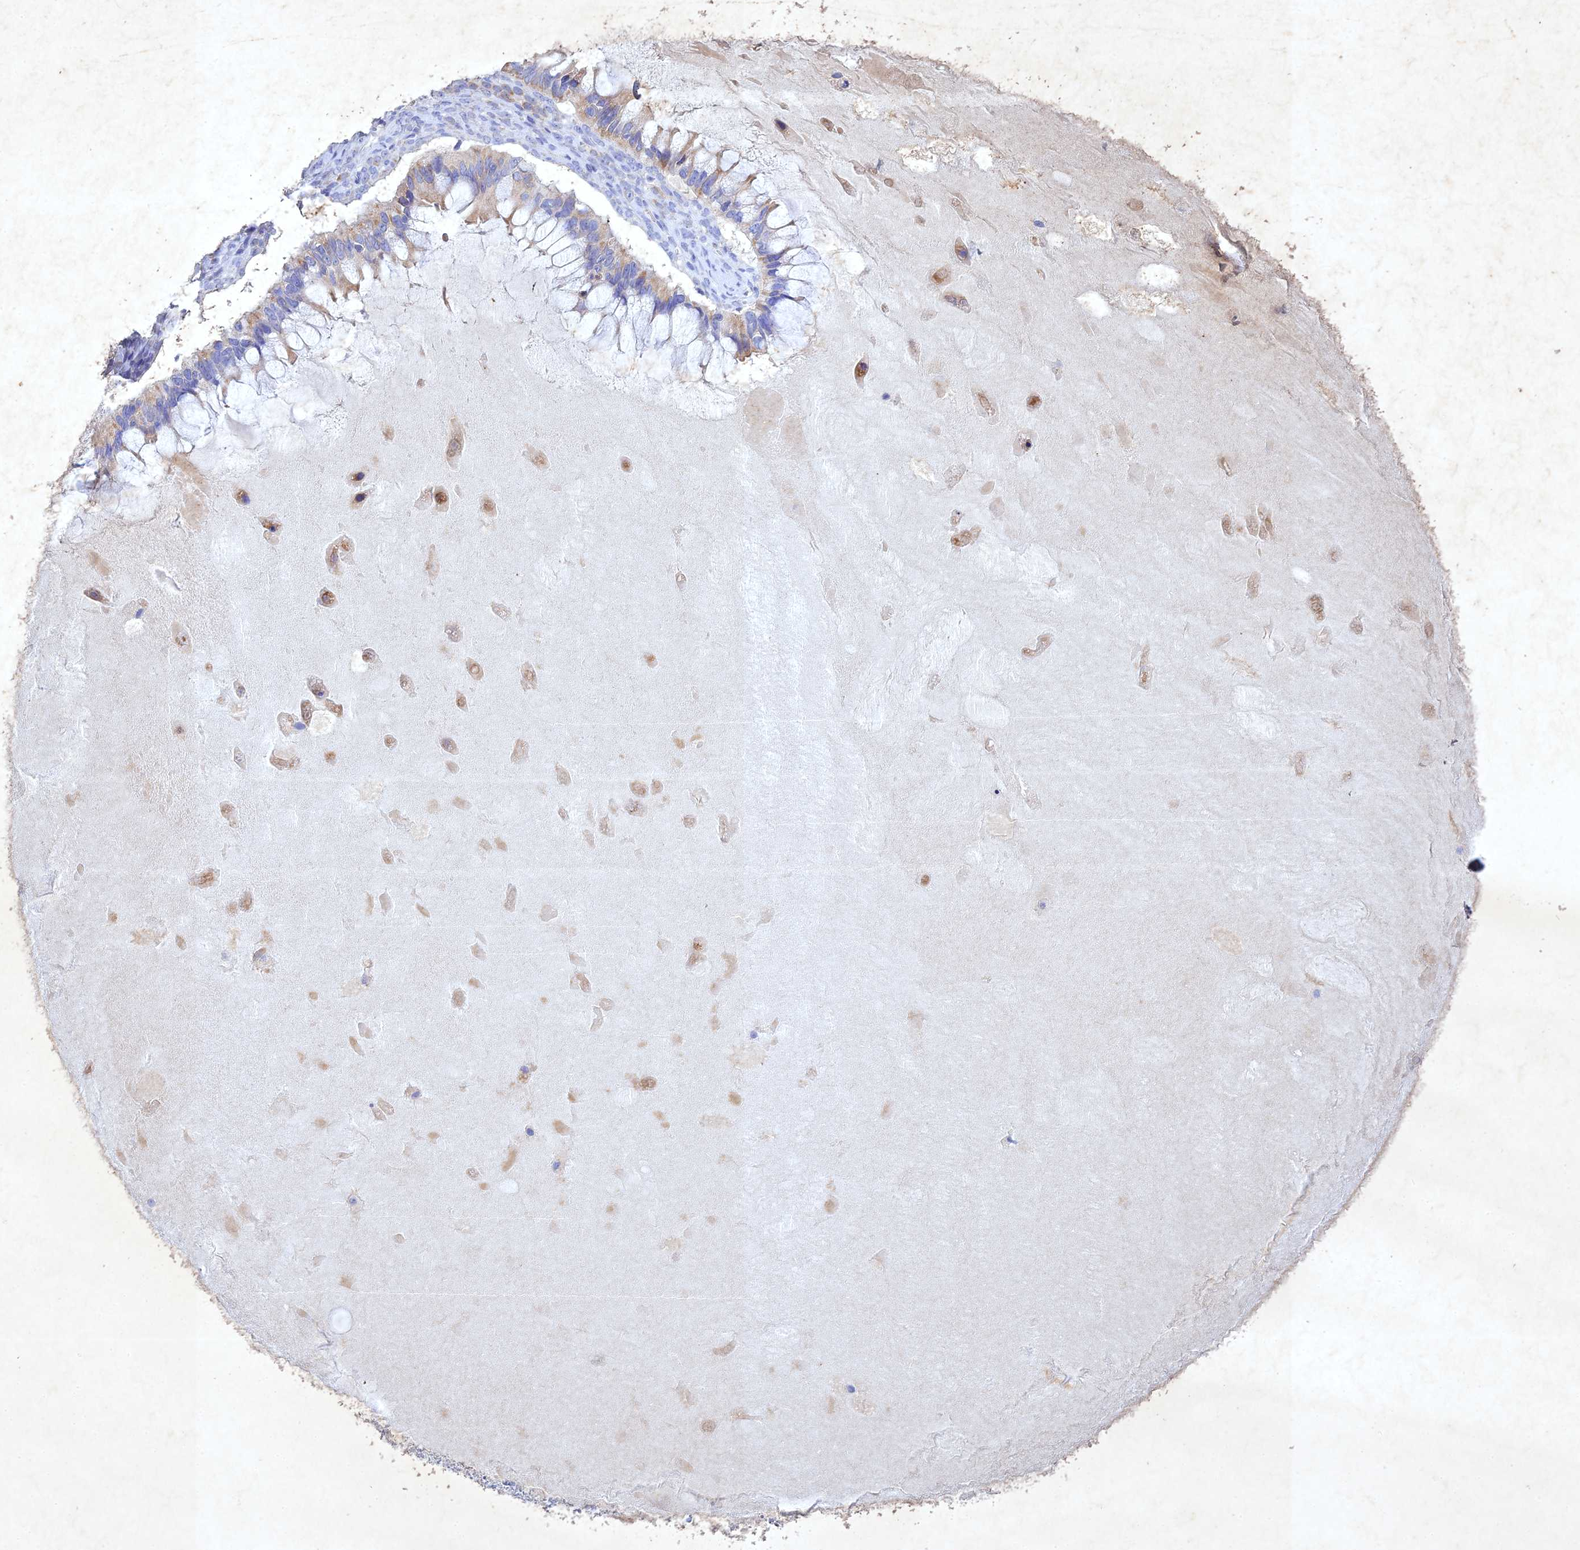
{"staining": {"intensity": "weak", "quantity": "25%-75%", "location": "cytoplasmic/membranous"}, "tissue": "ovarian cancer", "cell_type": "Tumor cells", "image_type": "cancer", "snomed": [{"axis": "morphology", "description": "Cystadenocarcinoma, mucinous, NOS"}, {"axis": "topography", "description": "Ovary"}], "caption": "An image of ovarian cancer (mucinous cystadenocarcinoma) stained for a protein shows weak cytoplasmic/membranous brown staining in tumor cells. The protein of interest is stained brown, and the nuclei are stained in blue (DAB (3,3'-diaminobenzidine) IHC with brightfield microscopy, high magnification).", "gene": "NDUFV1", "patient": {"sex": "female", "age": 61}}